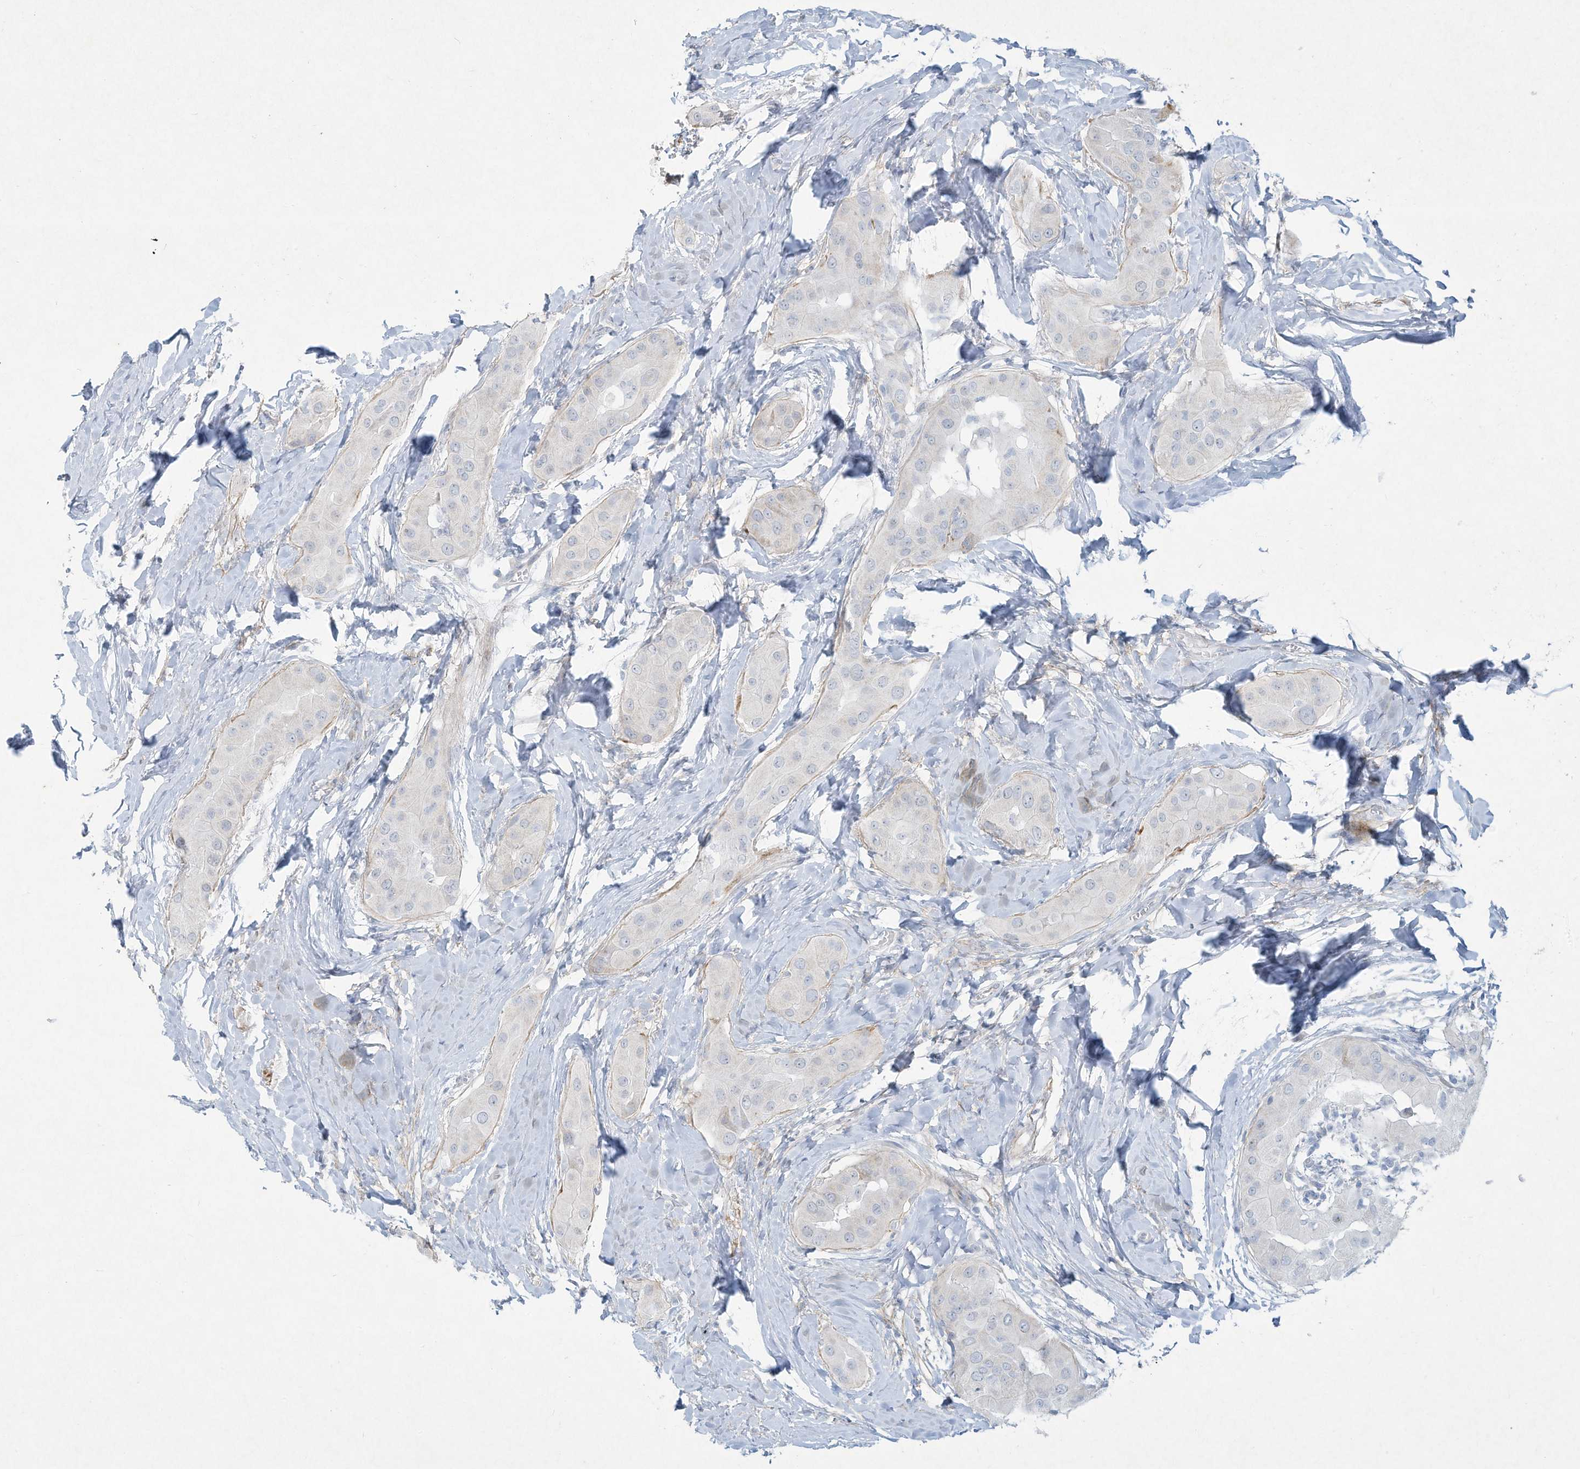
{"staining": {"intensity": "negative", "quantity": "none", "location": "none"}, "tissue": "thyroid cancer", "cell_type": "Tumor cells", "image_type": "cancer", "snomed": [{"axis": "morphology", "description": "Papillary adenocarcinoma, NOS"}, {"axis": "topography", "description": "Thyroid gland"}], "caption": "IHC histopathology image of neoplastic tissue: human thyroid papillary adenocarcinoma stained with DAB shows no significant protein expression in tumor cells.", "gene": "PAX6", "patient": {"sex": "male", "age": 33}}